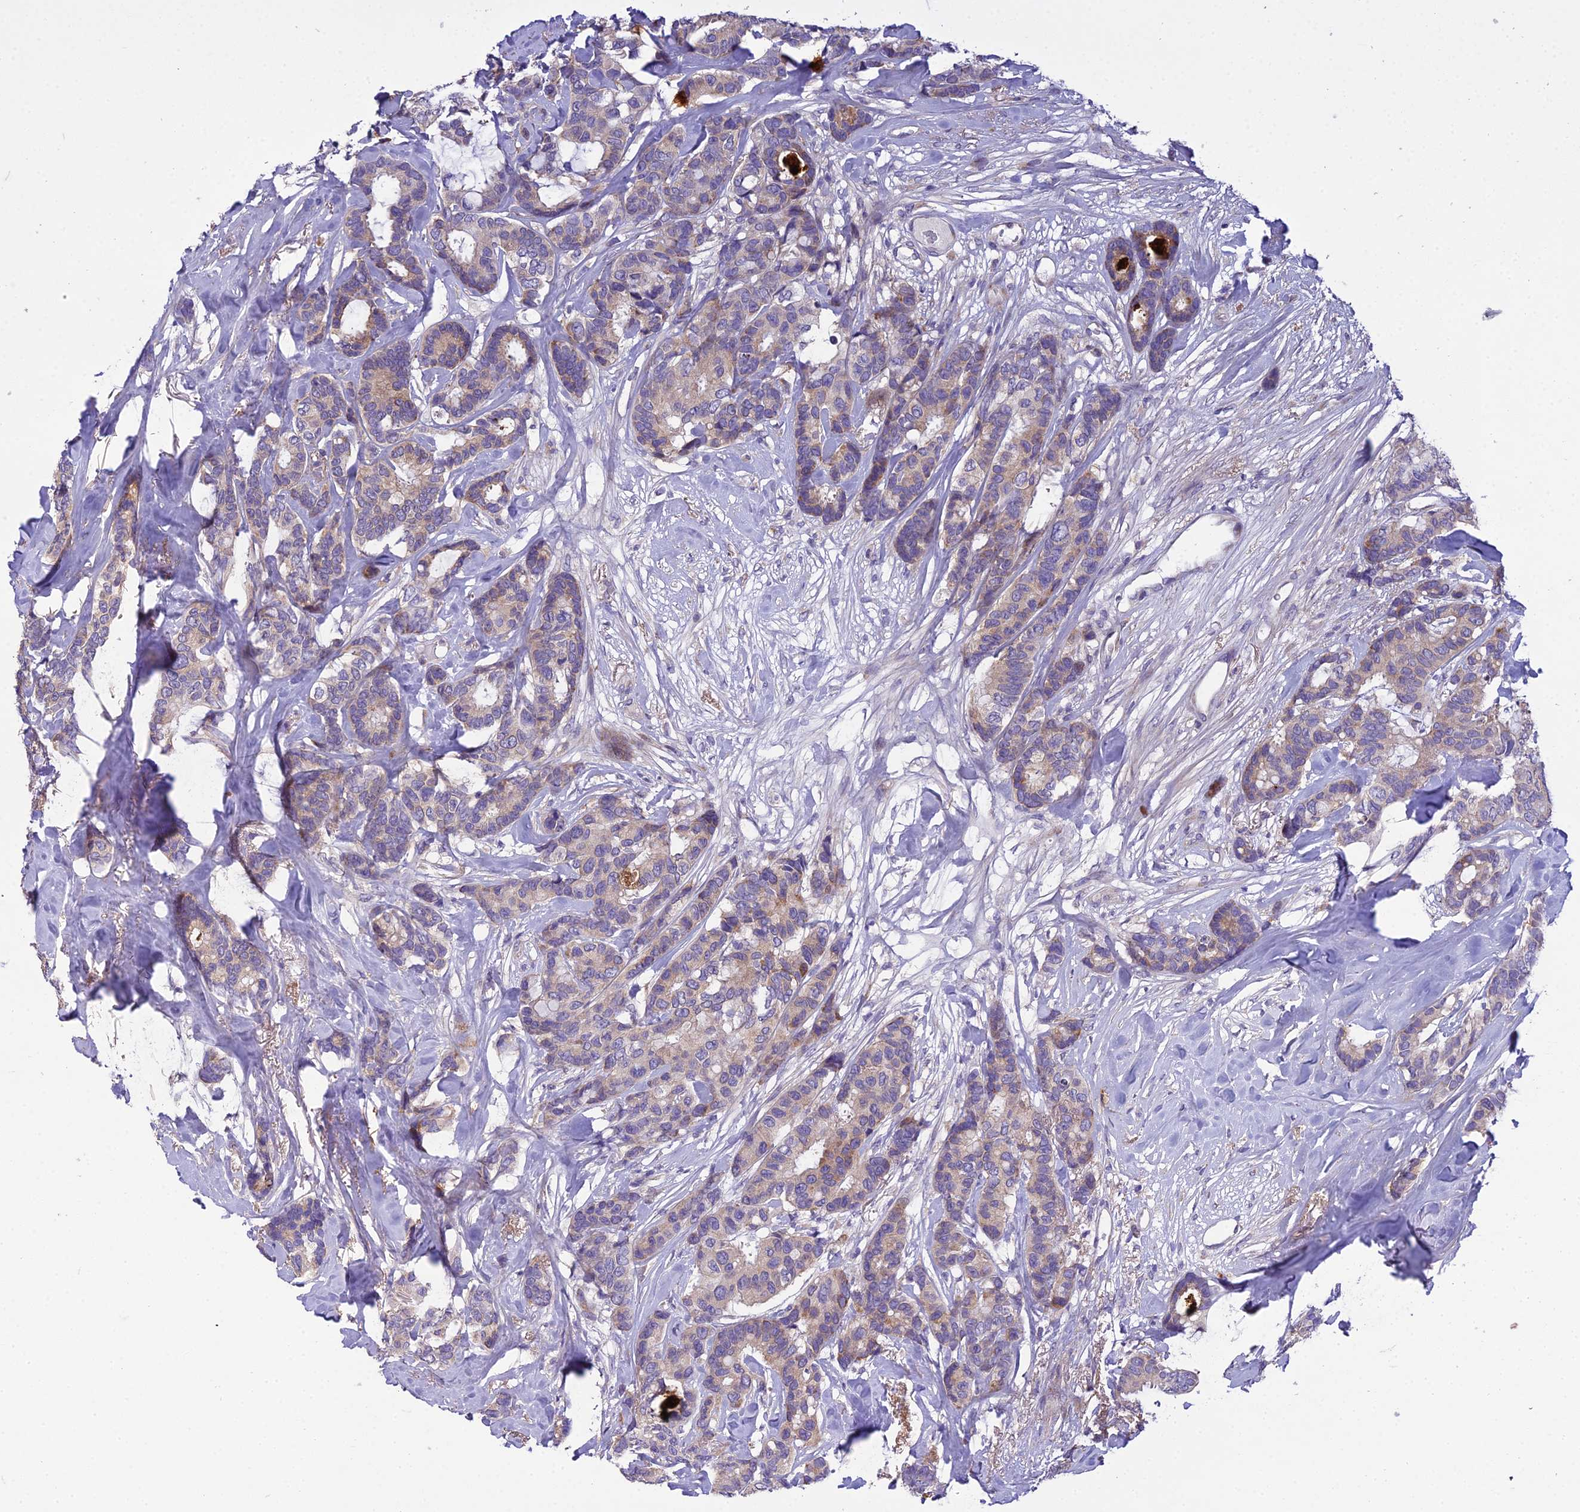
{"staining": {"intensity": "weak", "quantity": ">75%", "location": "cytoplasmic/membranous"}, "tissue": "breast cancer", "cell_type": "Tumor cells", "image_type": "cancer", "snomed": [{"axis": "morphology", "description": "Duct carcinoma"}, {"axis": "topography", "description": "Breast"}], "caption": "IHC histopathology image of neoplastic tissue: infiltrating ductal carcinoma (breast) stained using immunohistochemistry shows low levels of weak protein expression localized specifically in the cytoplasmic/membranous of tumor cells, appearing as a cytoplasmic/membranous brown color.", "gene": "ADIPOR2", "patient": {"sex": "female", "age": 87}}